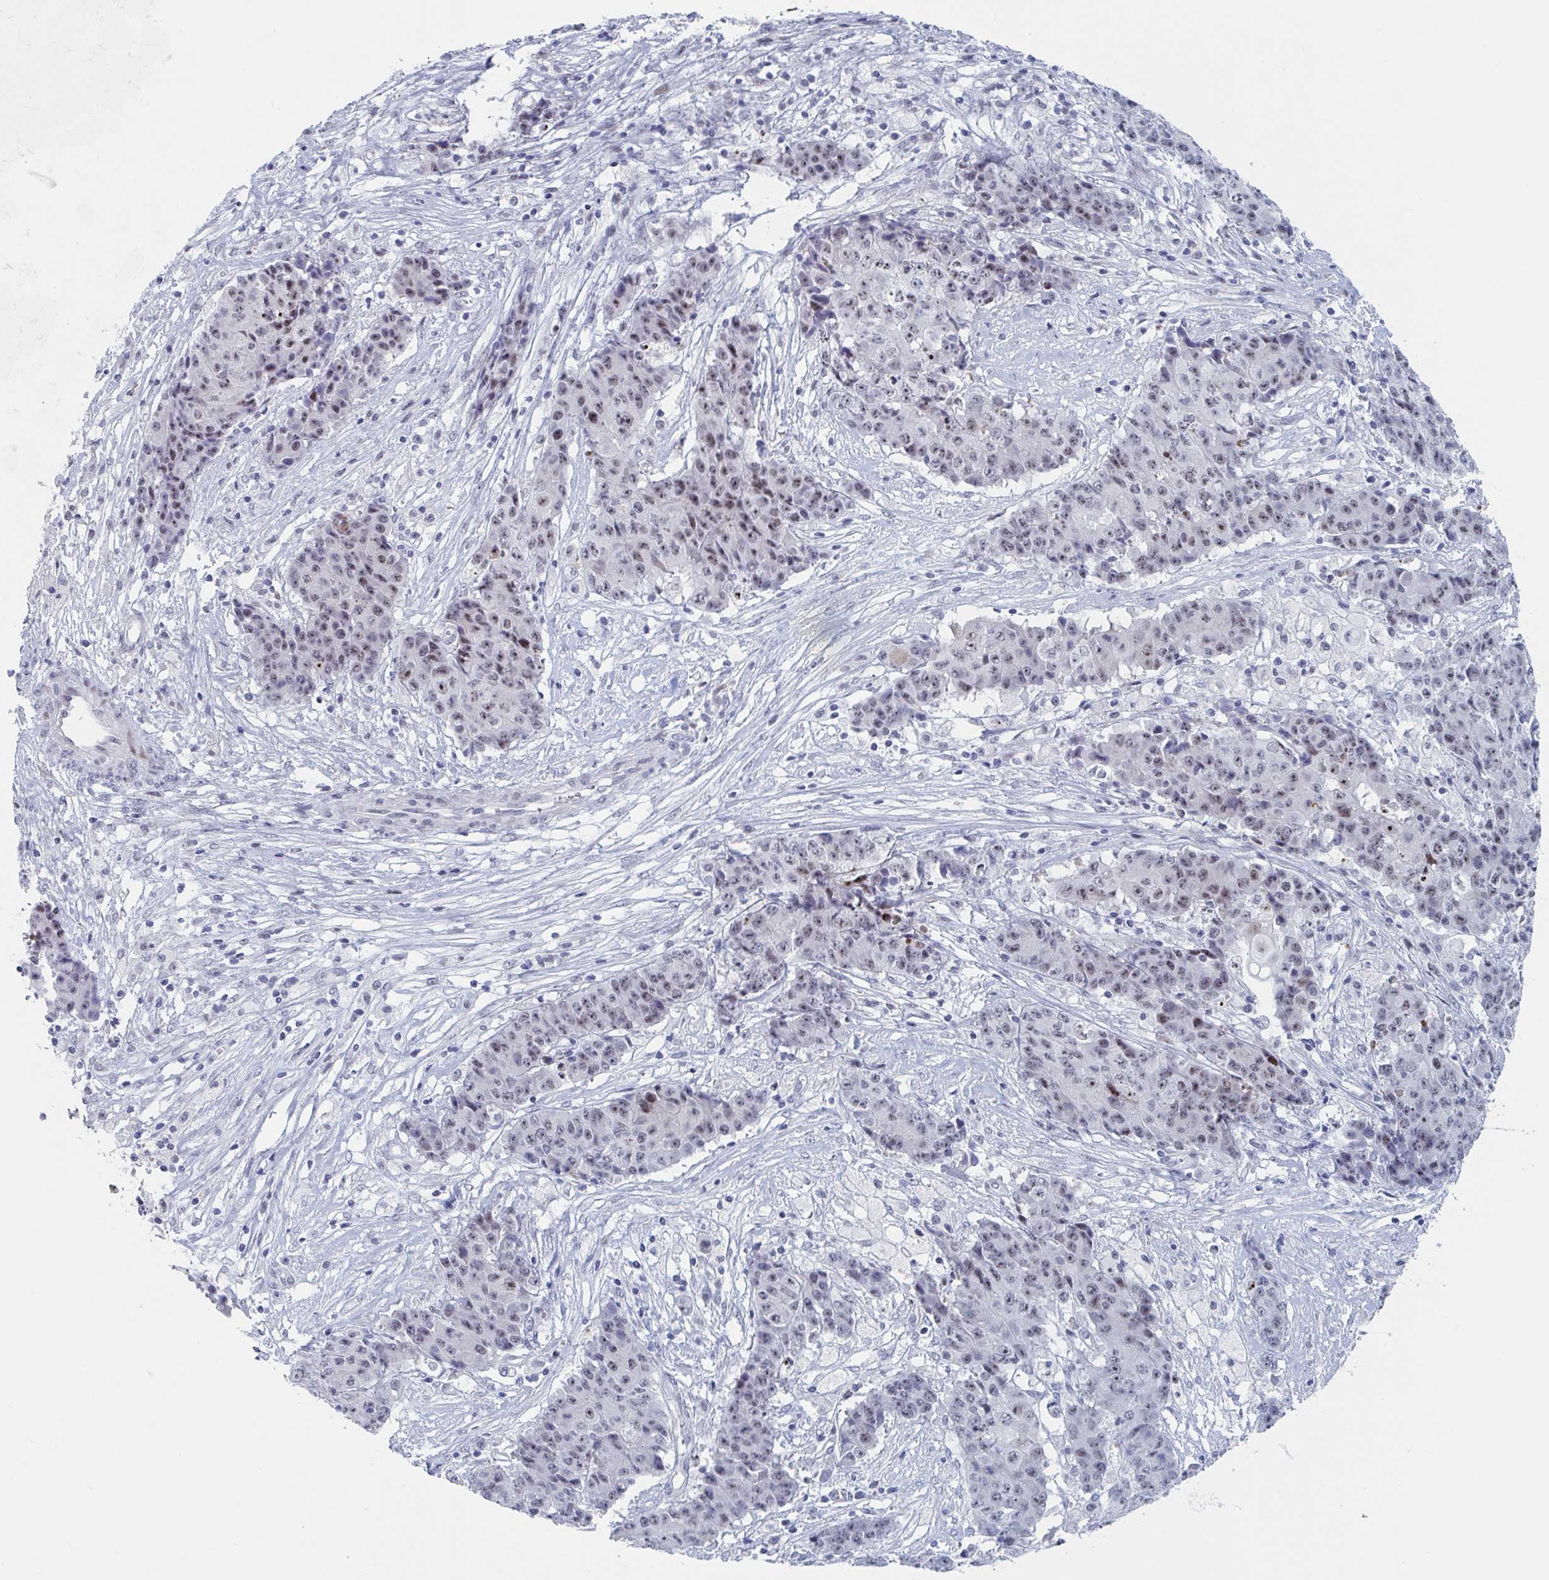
{"staining": {"intensity": "moderate", "quantity": ">75%", "location": "nuclear"}, "tissue": "ovarian cancer", "cell_type": "Tumor cells", "image_type": "cancer", "snomed": [{"axis": "morphology", "description": "Carcinoma, endometroid"}, {"axis": "topography", "description": "Ovary"}], "caption": "Immunohistochemistry (IHC) micrograph of neoplastic tissue: human endometroid carcinoma (ovarian) stained using immunohistochemistry (IHC) reveals medium levels of moderate protein expression localized specifically in the nuclear of tumor cells, appearing as a nuclear brown color.", "gene": "NR1H2", "patient": {"sex": "female", "age": 42}}